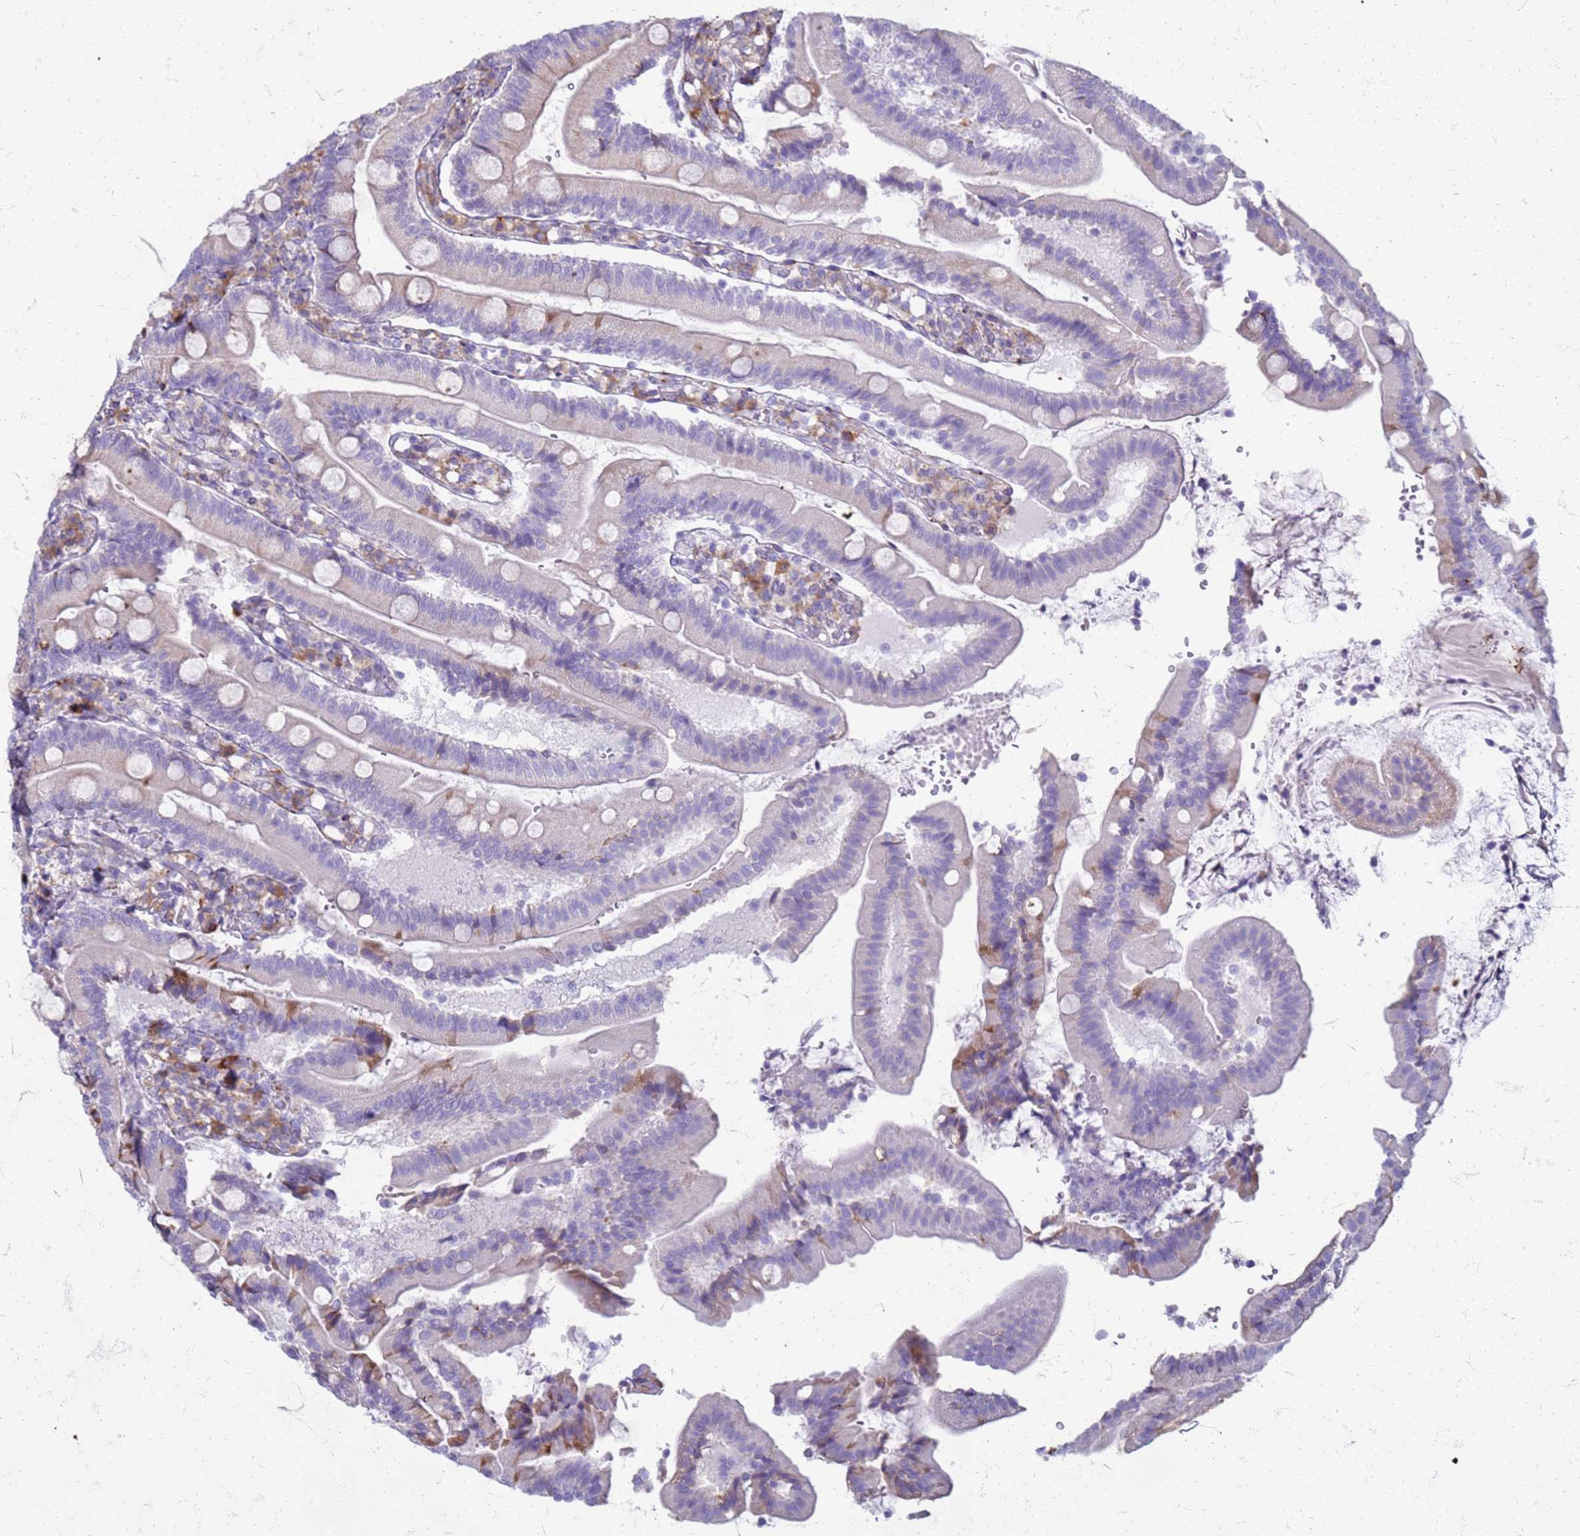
{"staining": {"intensity": "moderate", "quantity": "25%-75%", "location": "cytoplasmic/membranous"}, "tissue": "duodenum", "cell_type": "Glandular cells", "image_type": "normal", "snomed": [{"axis": "morphology", "description": "Normal tissue, NOS"}, {"axis": "topography", "description": "Duodenum"}], "caption": "Immunohistochemistry (IHC) of unremarkable human duodenum reveals medium levels of moderate cytoplasmic/membranous positivity in about 25%-75% of glandular cells. (brown staining indicates protein expression, while blue staining denotes nuclei).", "gene": "PDK3", "patient": {"sex": "female", "age": 67}}